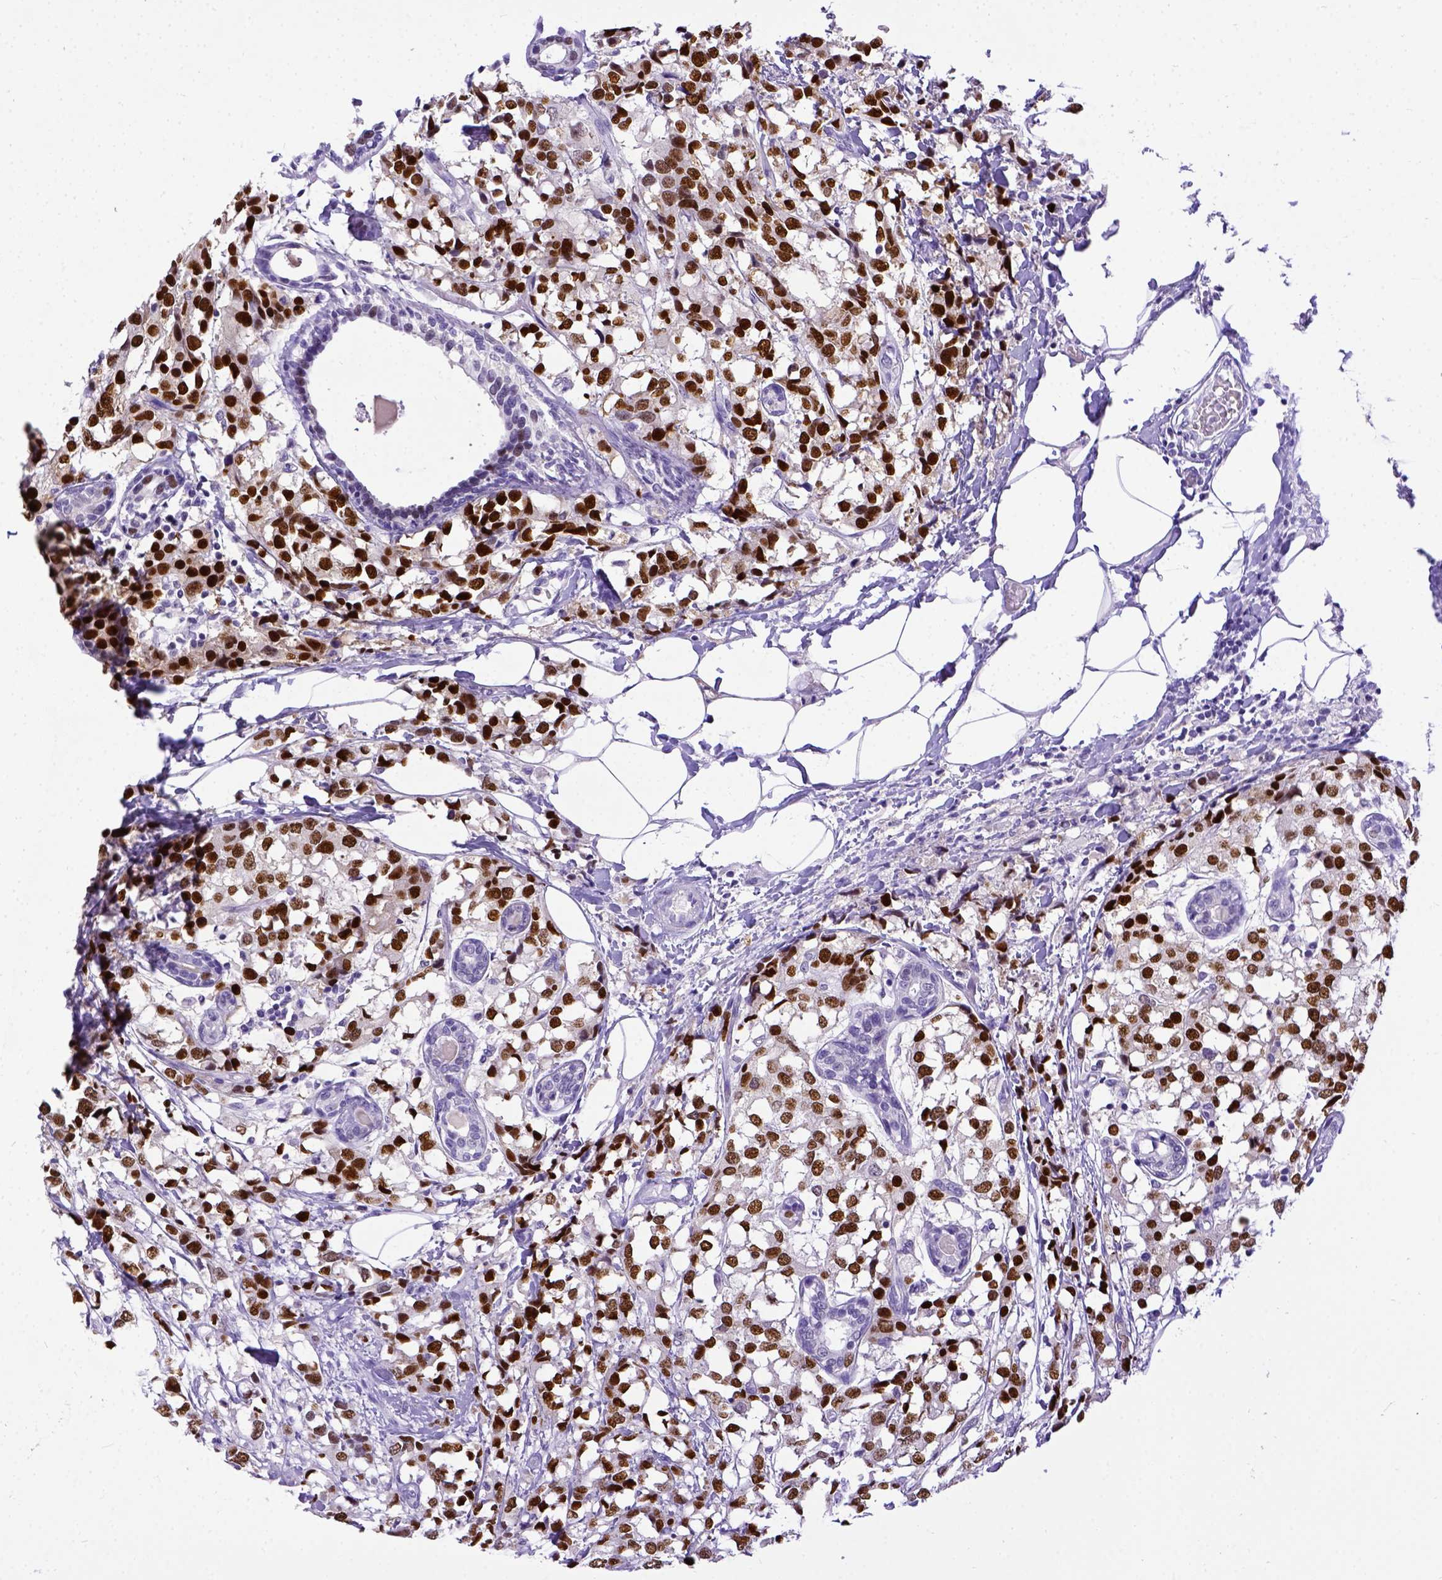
{"staining": {"intensity": "strong", "quantity": ">75%", "location": "nuclear"}, "tissue": "breast cancer", "cell_type": "Tumor cells", "image_type": "cancer", "snomed": [{"axis": "morphology", "description": "Lobular carcinoma"}, {"axis": "topography", "description": "Breast"}], "caption": "Breast cancer was stained to show a protein in brown. There is high levels of strong nuclear staining in approximately >75% of tumor cells.", "gene": "ESR1", "patient": {"sex": "female", "age": 59}}